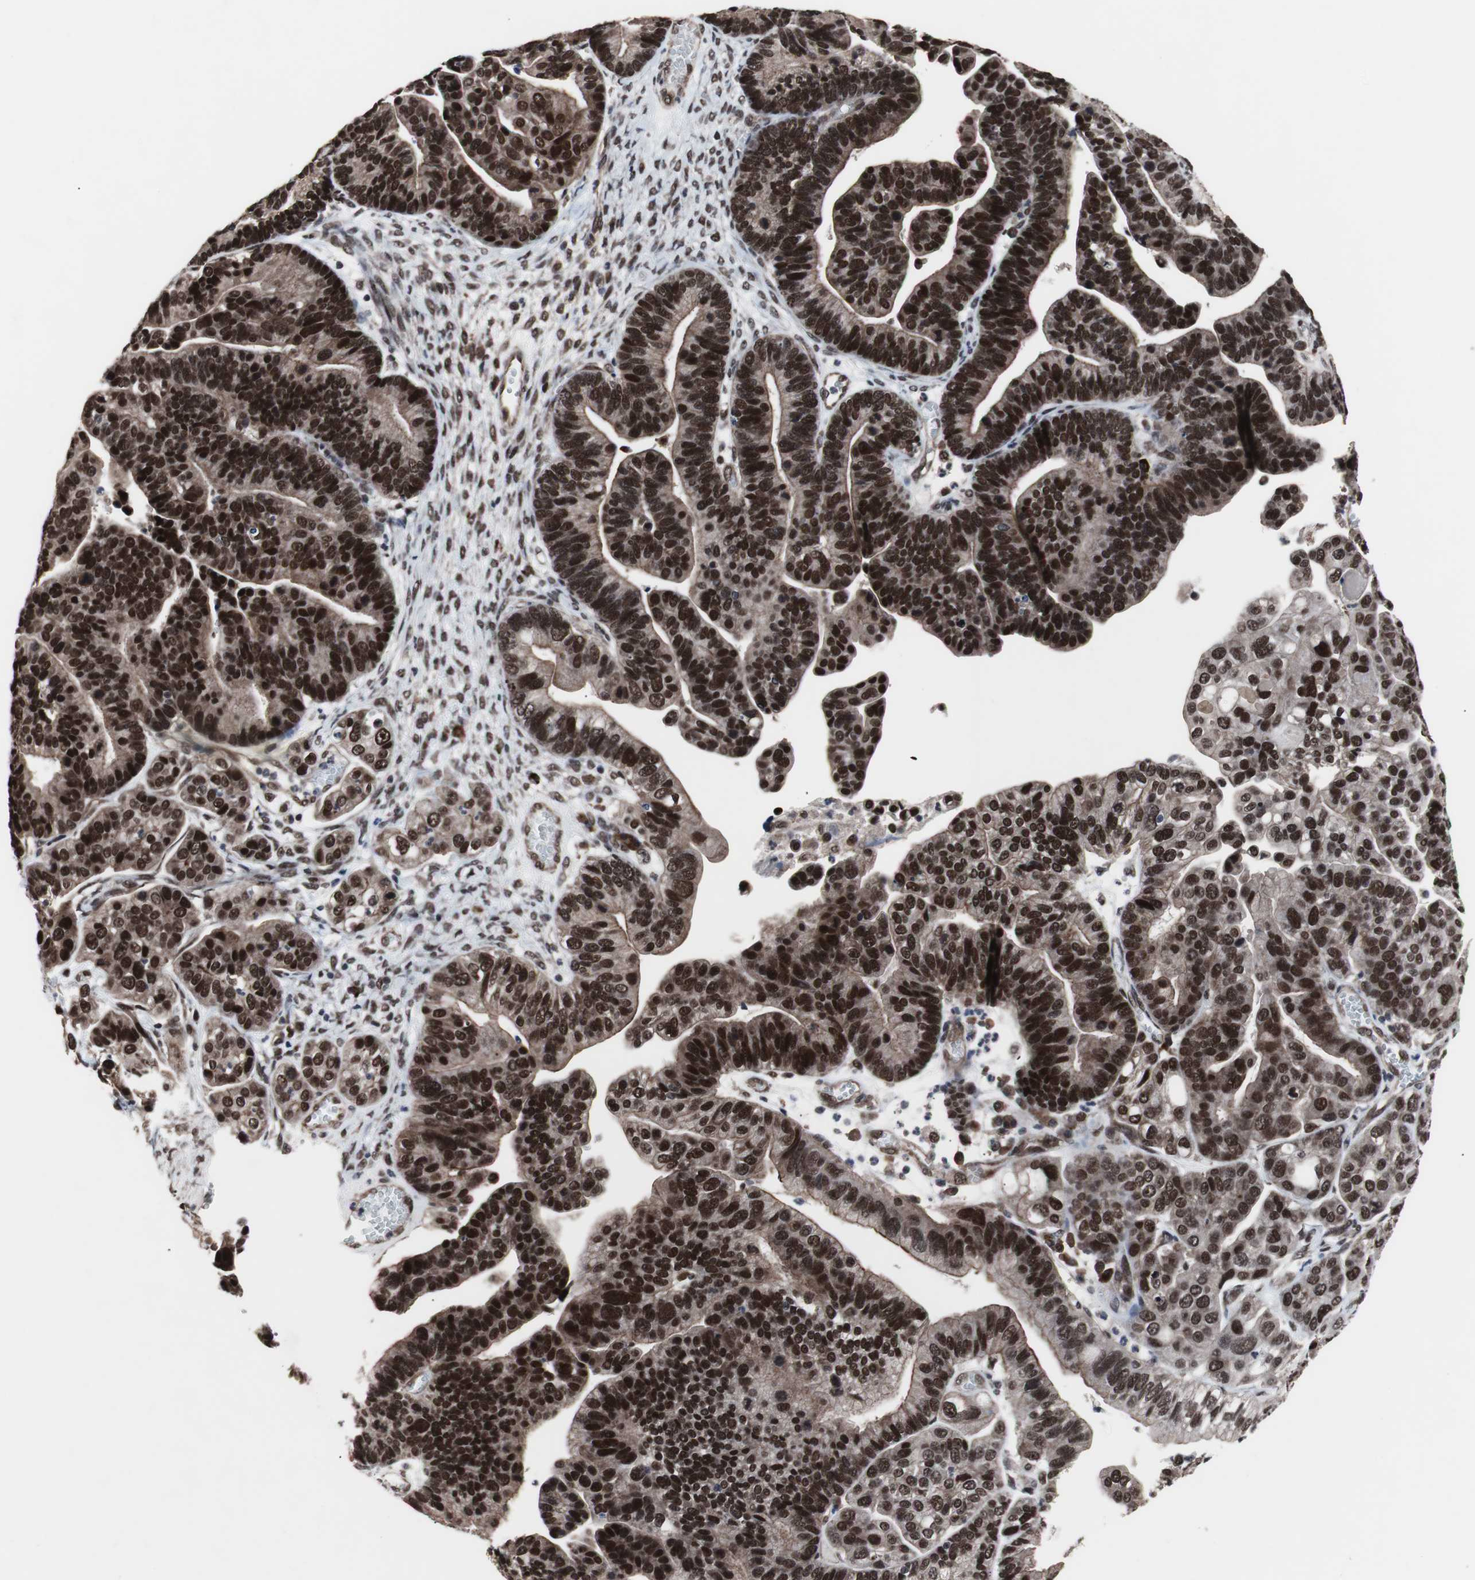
{"staining": {"intensity": "strong", "quantity": ">75%", "location": "cytoplasmic/membranous,nuclear"}, "tissue": "ovarian cancer", "cell_type": "Tumor cells", "image_type": "cancer", "snomed": [{"axis": "morphology", "description": "Cystadenocarcinoma, serous, NOS"}, {"axis": "topography", "description": "Ovary"}], "caption": "Immunohistochemistry (IHC) photomicrograph of ovarian cancer stained for a protein (brown), which shows high levels of strong cytoplasmic/membranous and nuclear staining in about >75% of tumor cells.", "gene": "GTF2F2", "patient": {"sex": "female", "age": 56}}